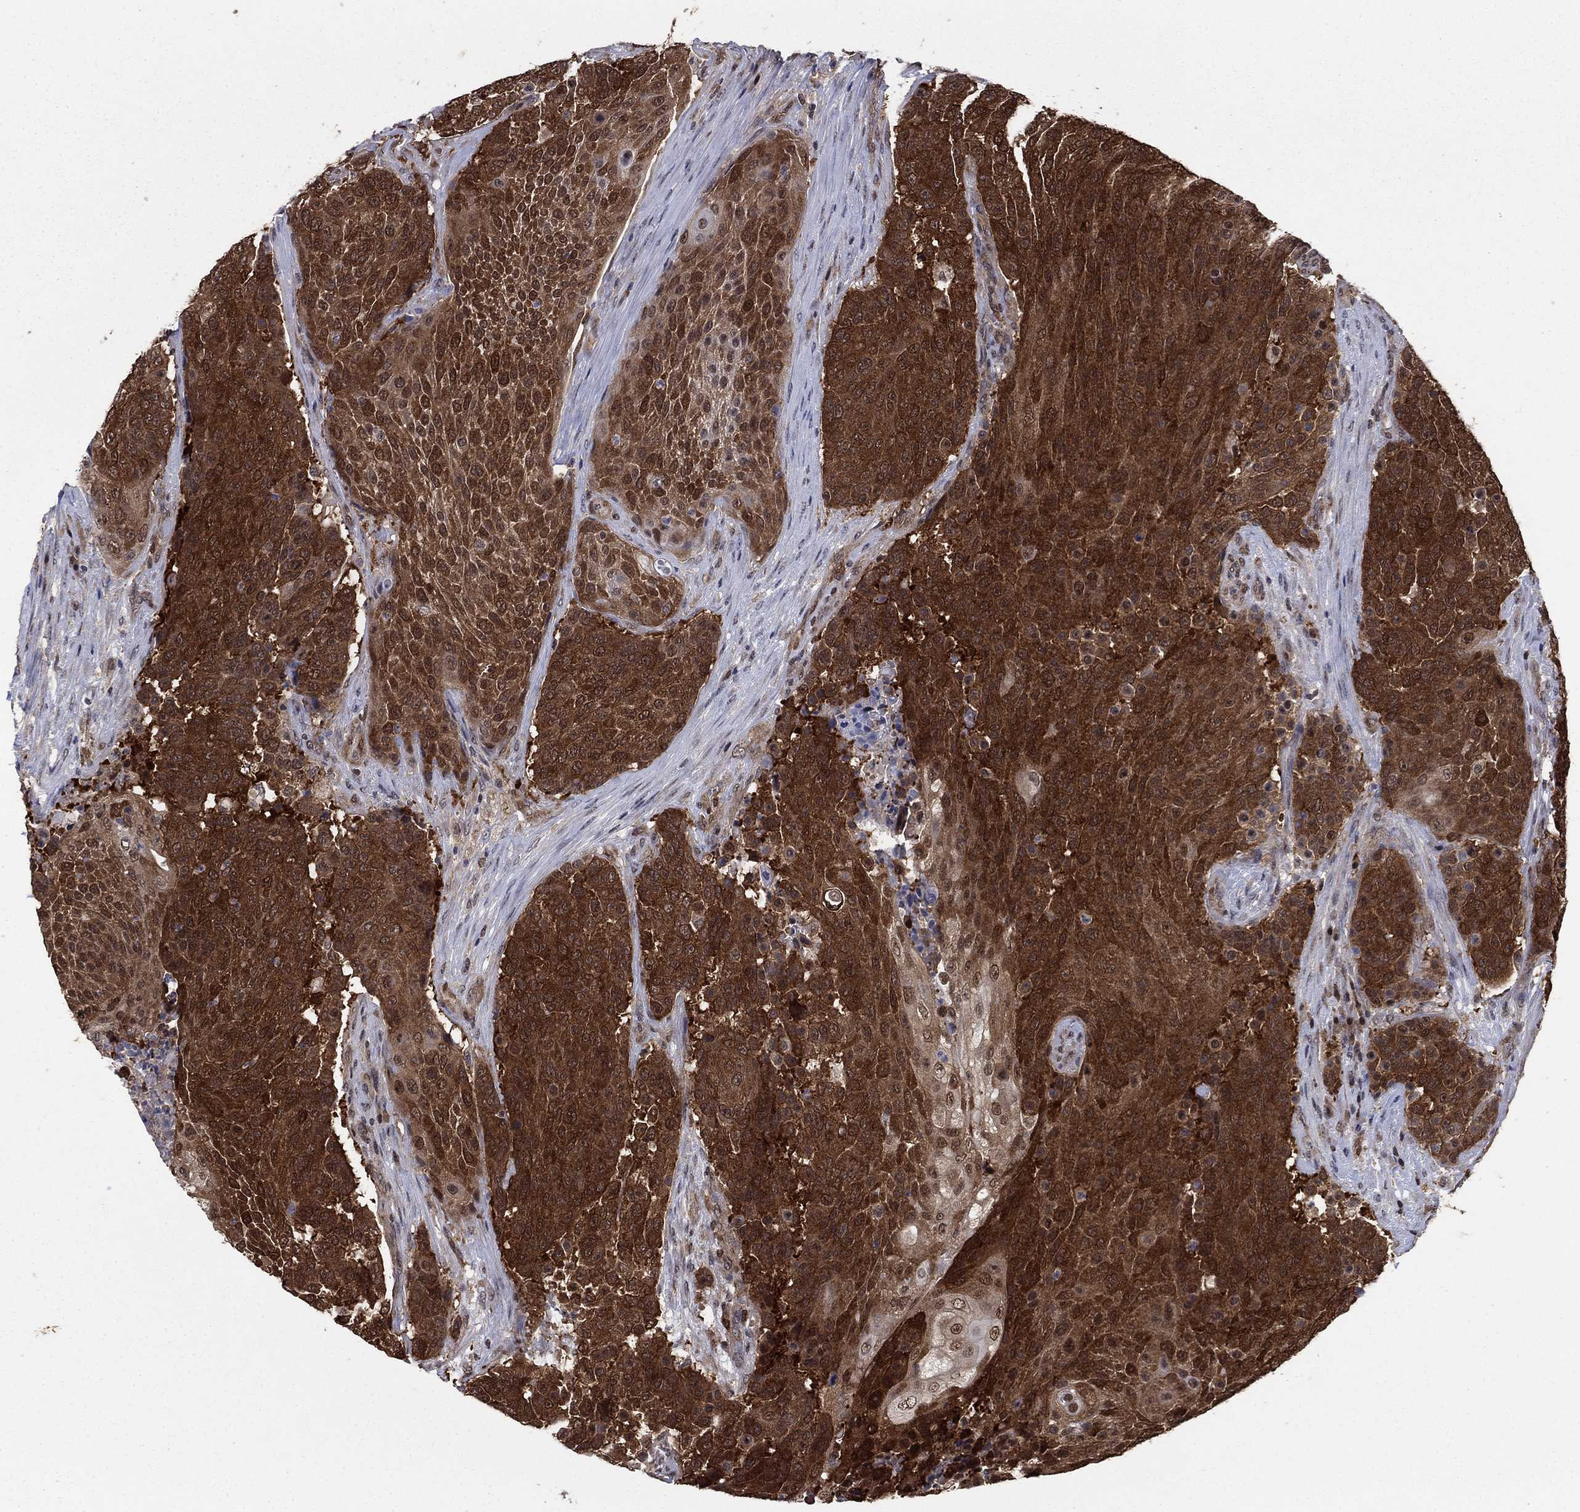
{"staining": {"intensity": "strong", "quantity": ">75%", "location": "cytoplasmic/membranous"}, "tissue": "urothelial cancer", "cell_type": "Tumor cells", "image_type": "cancer", "snomed": [{"axis": "morphology", "description": "Urothelial carcinoma, High grade"}, {"axis": "topography", "description": "Urinary bladder"}], "caption": "Immunohistochemistry photomicrograph of high-grade urothelial carcinoma stained for a protein (brown), which demonstrates high levels of strong cytoplasmic/membranous expression in approximately >75% of tumor cells.", "gene": "FKBP4", "patient": {"sex": "female", "age": 63}}